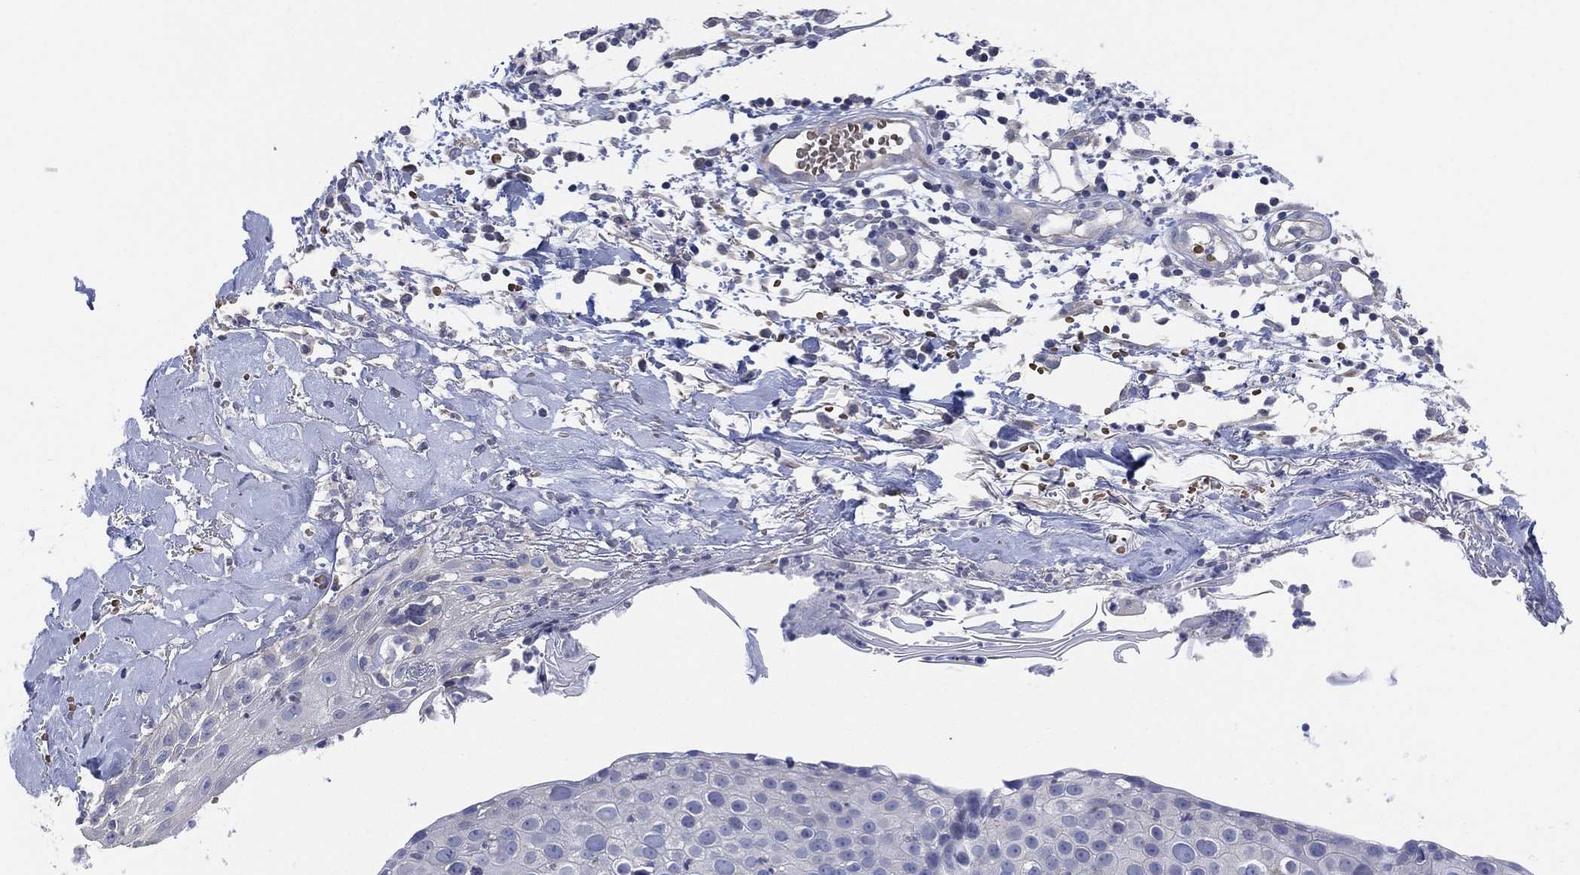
{"staining": {"intensity": "negative", "quantity": "none", "location": "none"}, "tissue": "skin cancer", "cell_type": "Tumor cells", "image_type": "cancer", "snomed": [{"axis": "morphology", "description": "Squamous cell carcinoma, NOS"}, {"axis": "topography", "description": "Skin"}], "caption": "This image is of skin cancer stained with IHC to label a protein in brown with the nuclei are counter-stained blue. There is no expression in tumor cells.", "gene": "CFTR", "patient": {"sex": "male", "age": 71}}